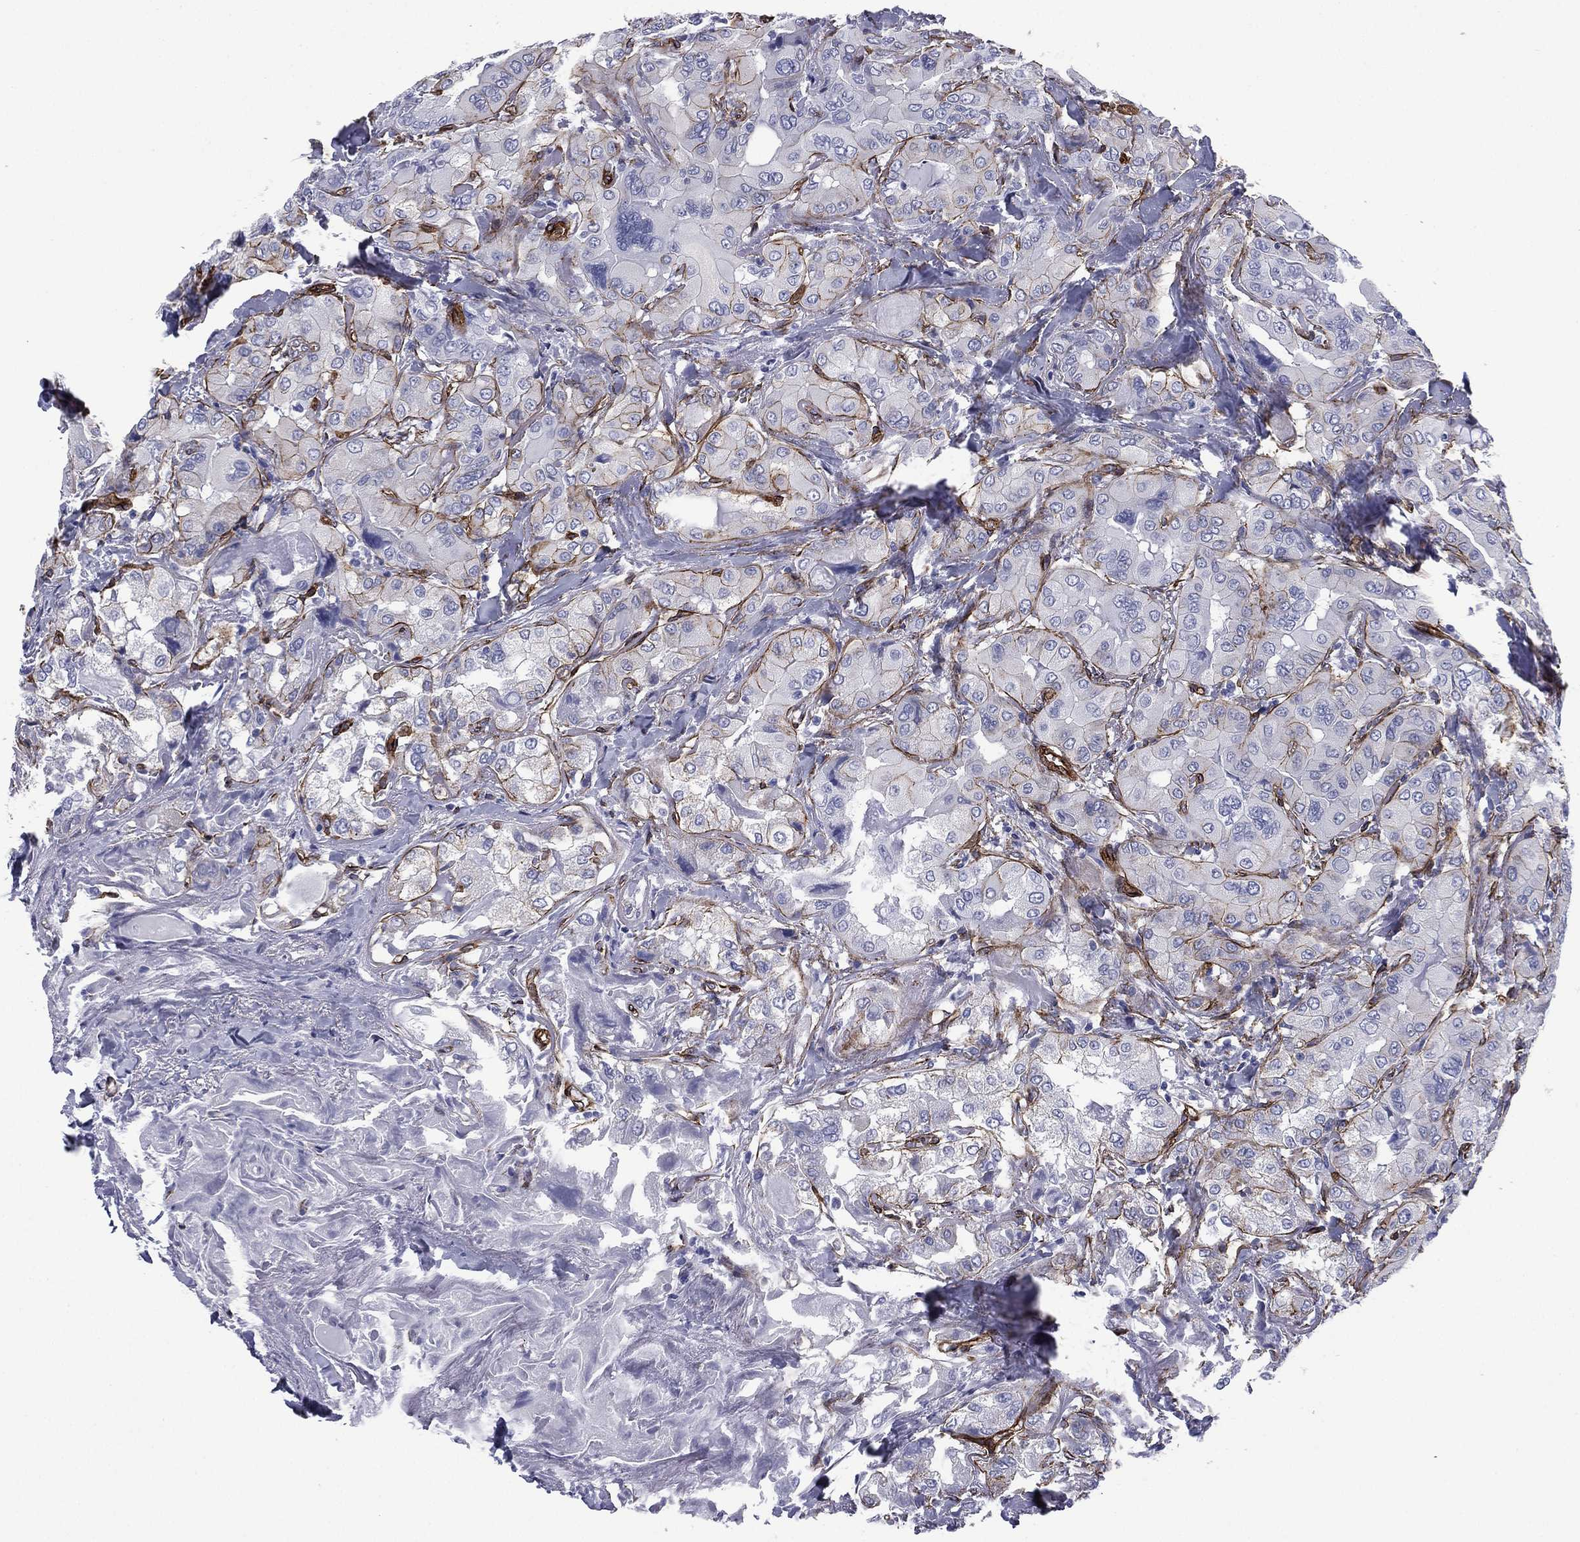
{"staining": {"intensity": "moderate", "quantity": "<25%", "location": "cytoplasmic/membranous"}, "tissue": "thyroid cancer", "cell_type": "Tumor cells", "image_type": "cancer", "snomed": [{"axis": "morphology", "description": "Normal tissue, NOS"}, {"axis": "morphology", "description": "Papillary adenocarcinoma, NOS"}, {"axis": "topography", "description": "Thyroid gland"}], "caption": "An image of thyroid cancer stained for a protein reveals moderate cytoplasmic/membranous brown staining in tumor cells. Nuclei are stained in blue.", "gene": "CAVIN3", "patient": {"sex": "female", "age": 66}}